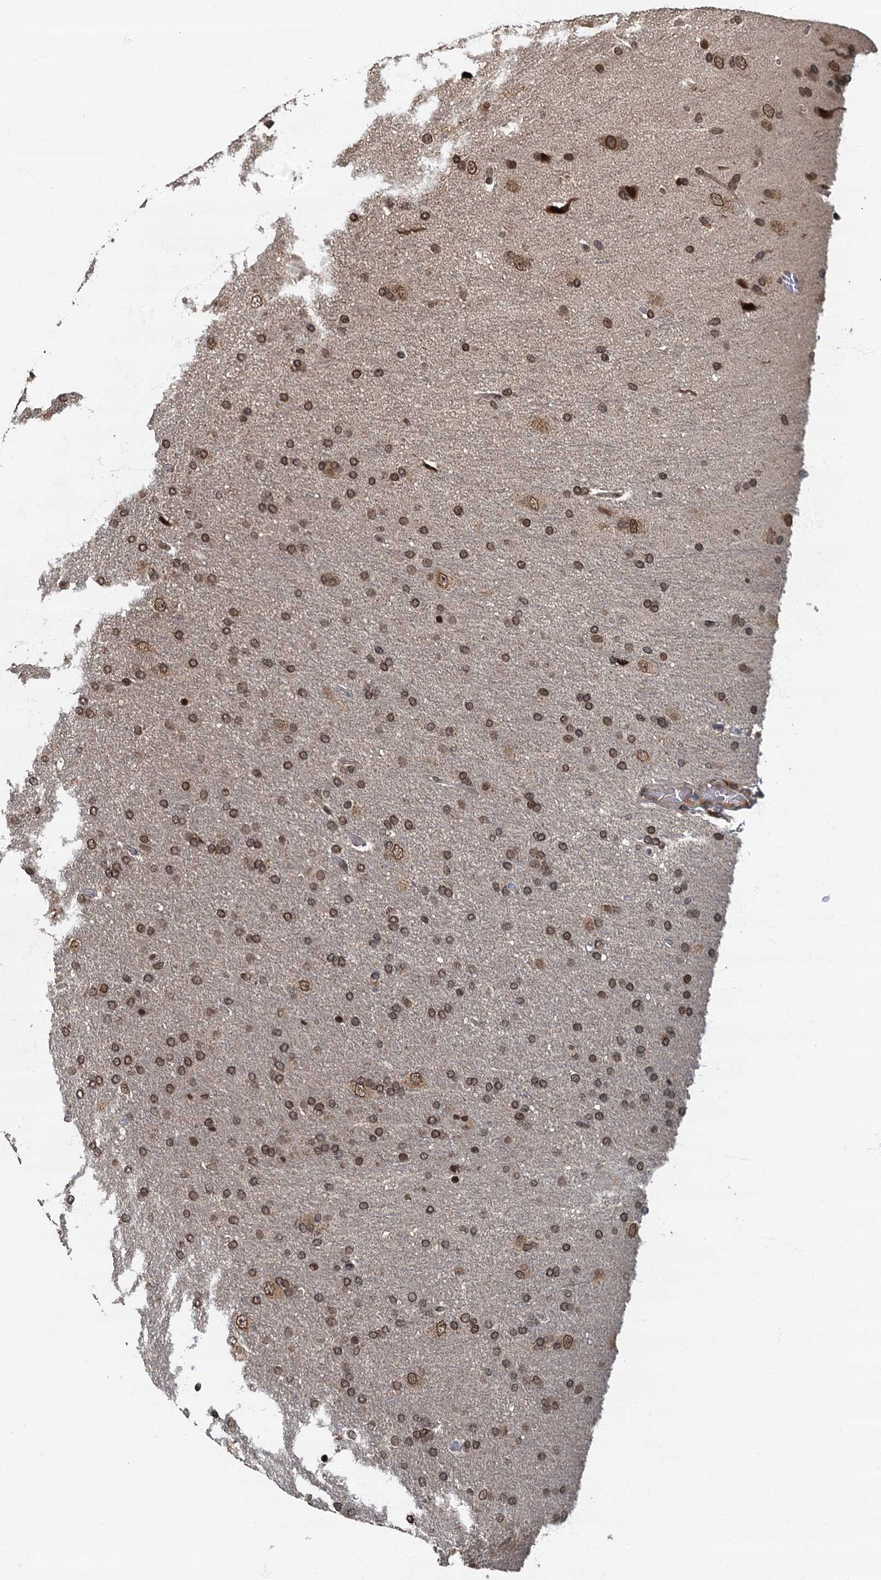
{"staining": {"intensity": "moderate", "quantity": "25%-75%", "location": "cytoplasmic/membranous,nuclear"}, "tissue": "glioma", "cell_type": "Tumor cells", "image_type": "cancer", "snomed": [{"axis": "morphology", "description": "Glioma, malignant, High grade"}, {"axis": "topography", "description": "Brain"}], "caption": "Moderate cytoplasmic/membranous and nuclear expression is identified in about 25%-75% of tumor cells in glioma.", "gene": "CKAP2L", "patient": {"sex": "male", "age": 72}}